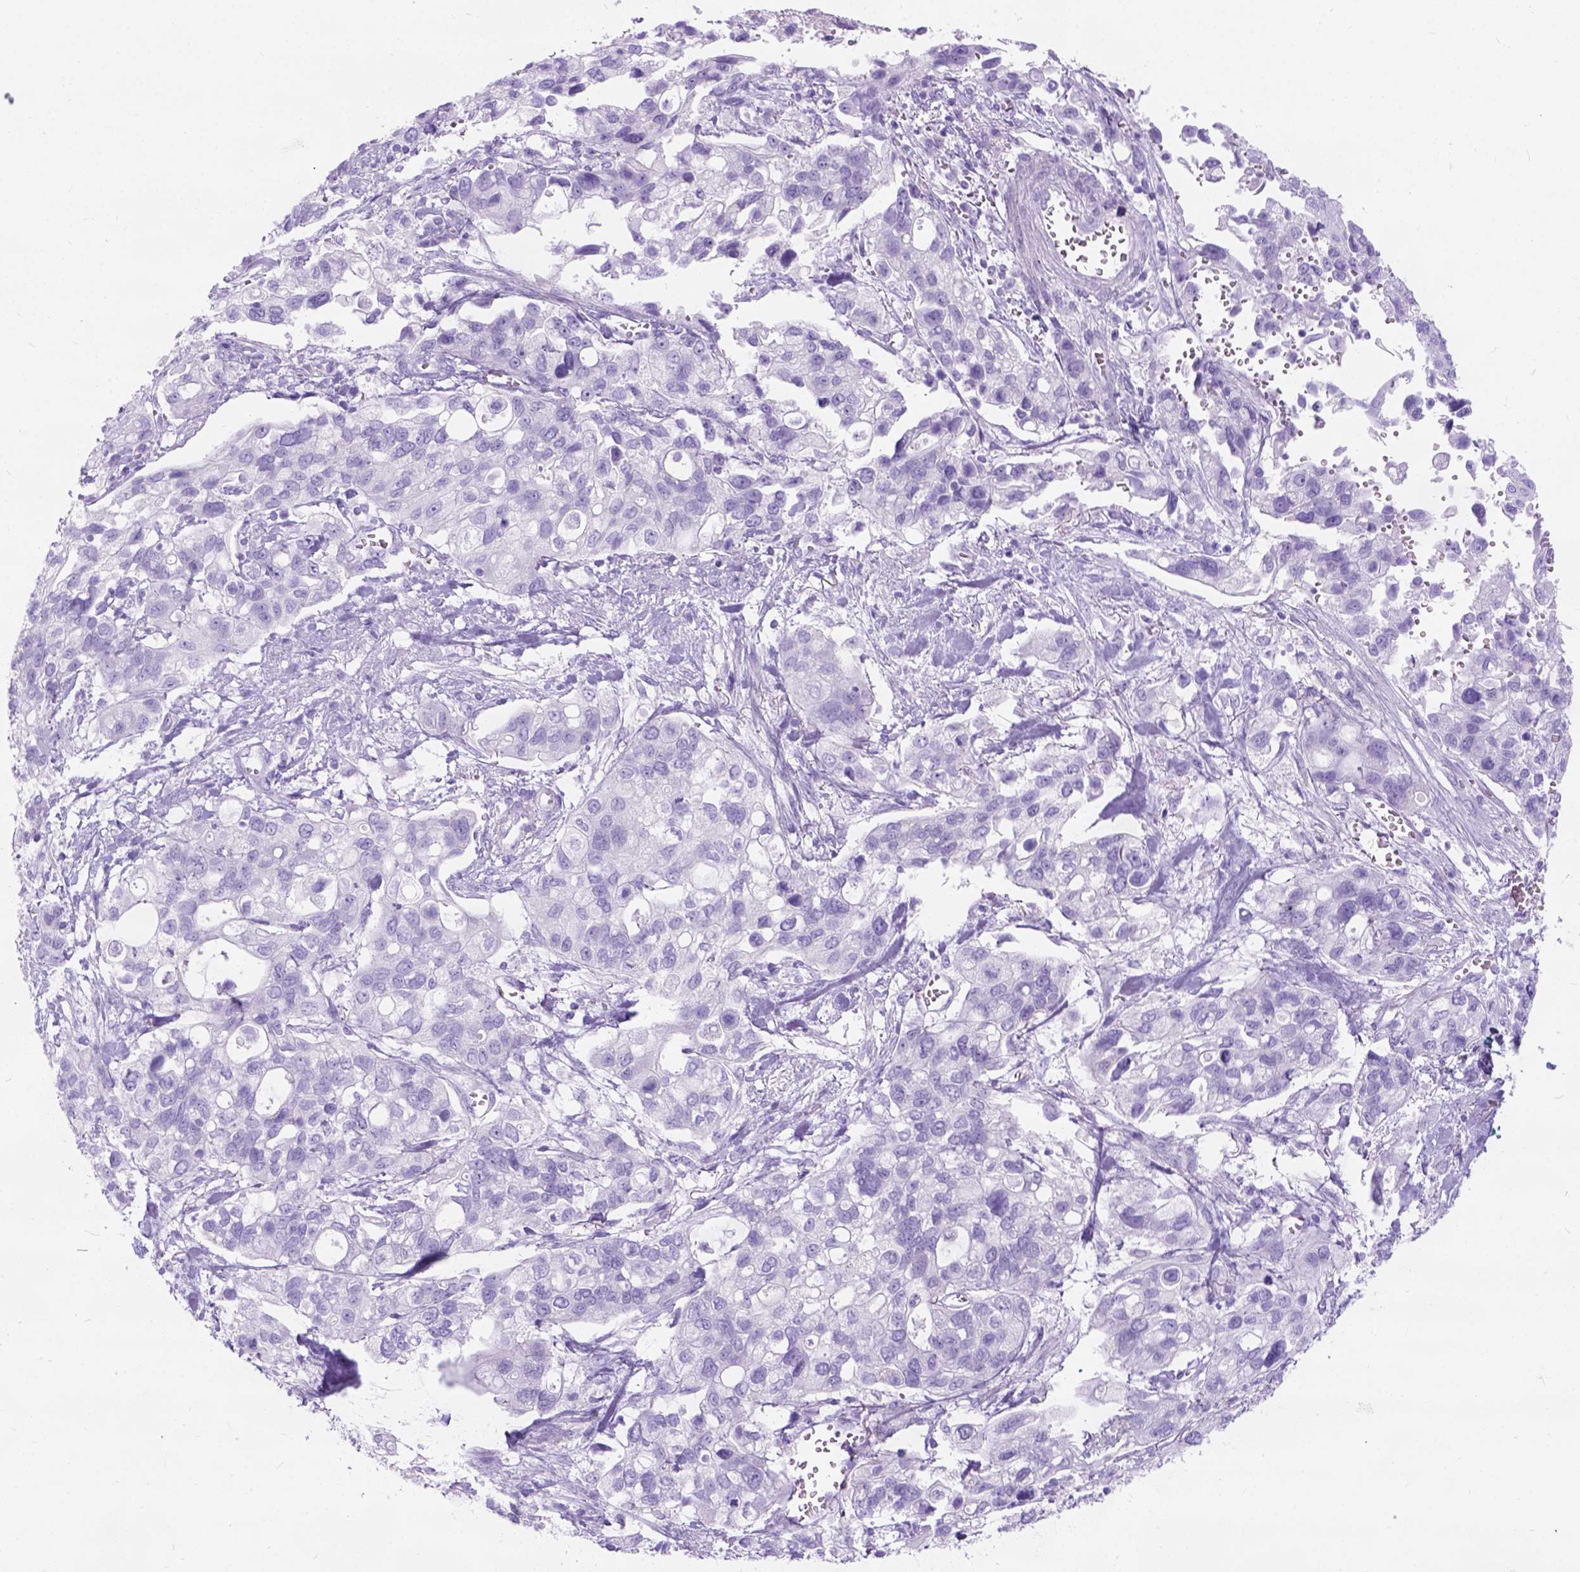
{"staining": {"intensity": "negative", "quantity": "none", "location": "none"}, "tissue": "stomach cancer", "cell_type": "Tumor cells", "image_type": "cancer", "snomed": [{"axis": "morphology", "description": "Adenocarcinoma, NOS"}, {"axis": "topography", "description": "Stomach, upper"}], "caption": "Human stomach cancer stained for a protein using immunohistochemistry shows no staining in tumor cells.", "gene": "C7orf57", "patient": {"sex": "female", "age": 81}}